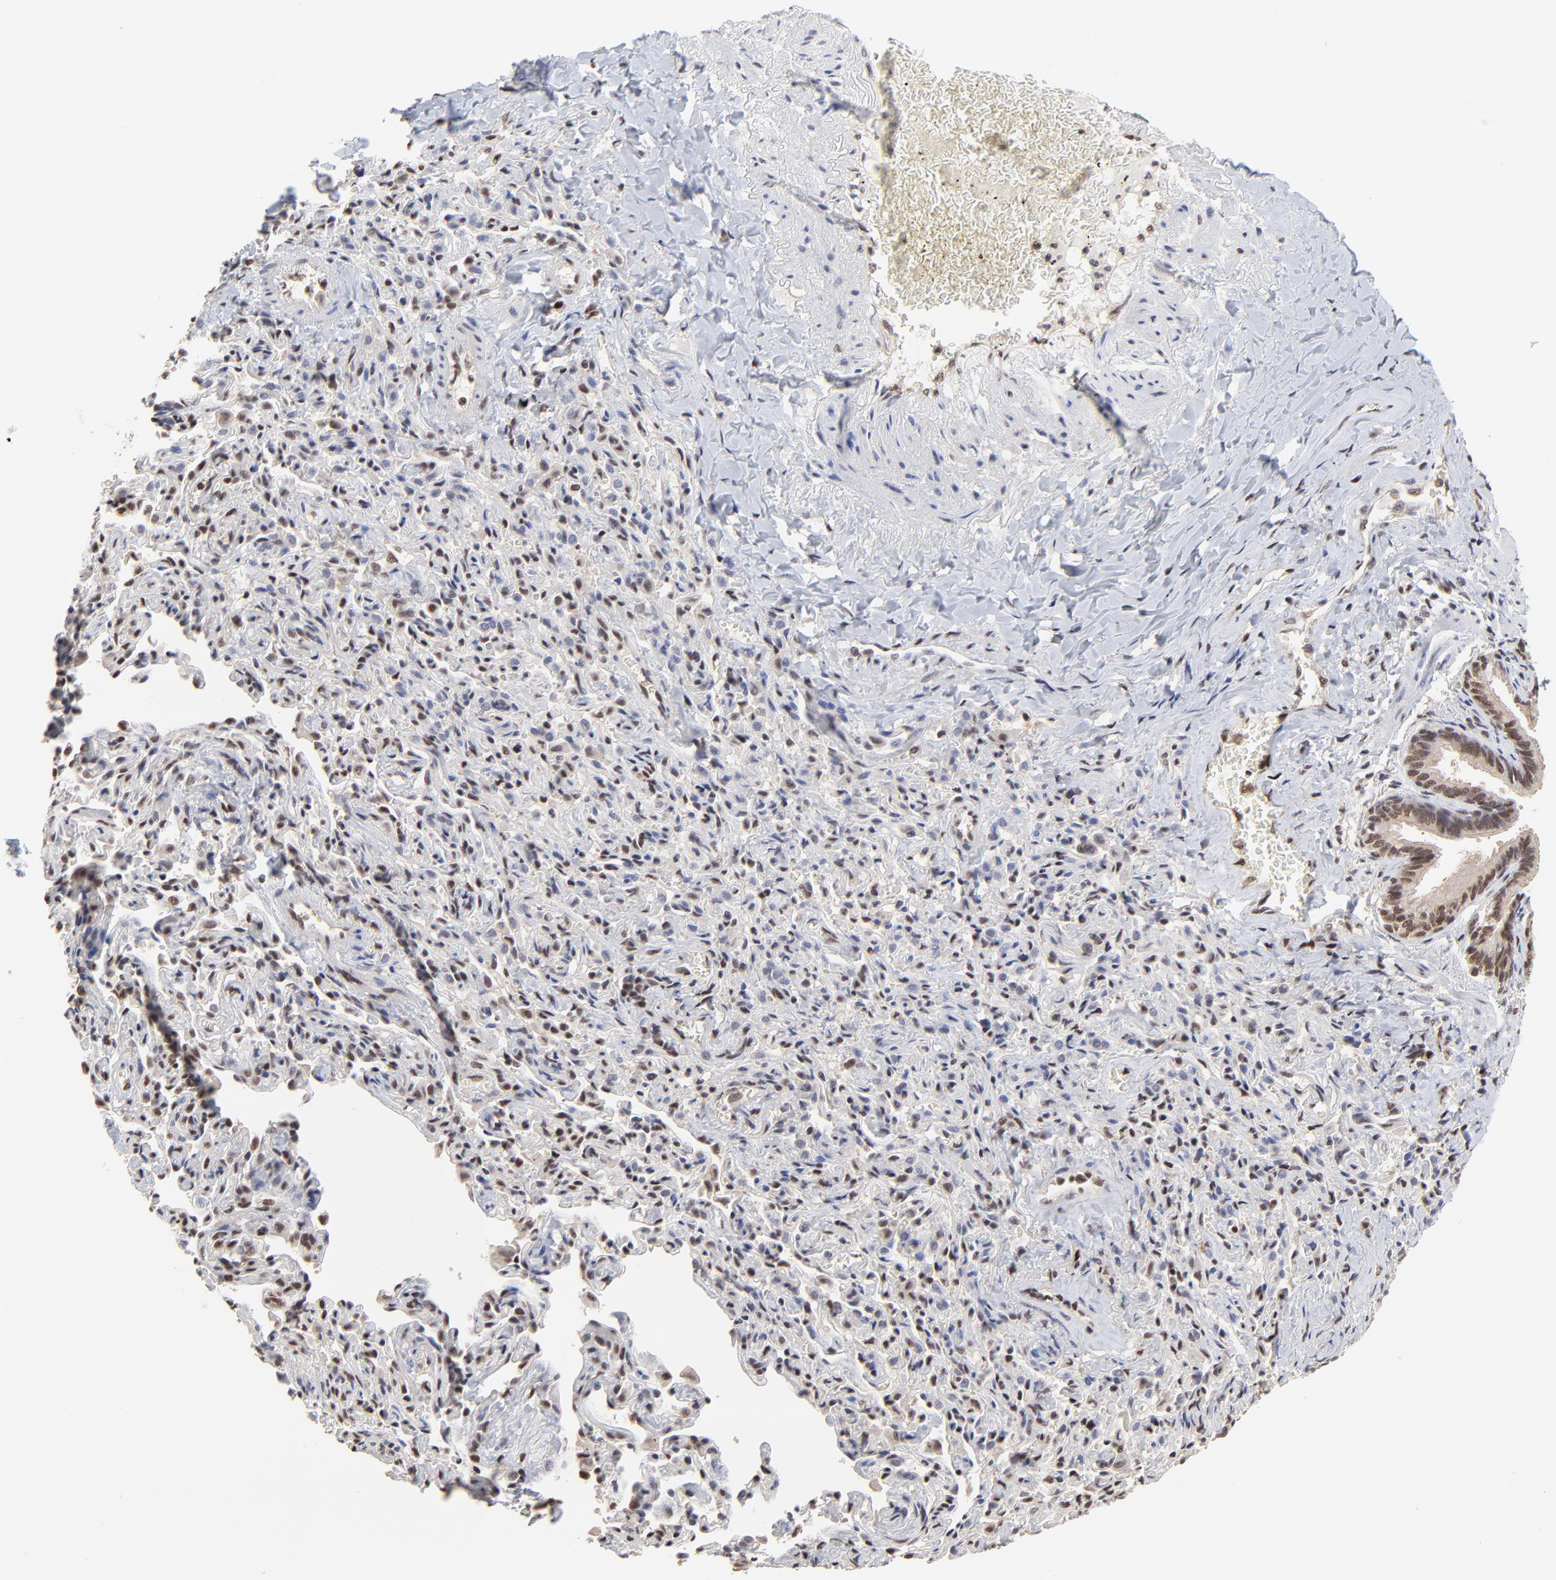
{"staining": {"intensity": "moderate", "quantity": ">75%", "location": "cytoplasmic/membranous,nuclear"}, "tissue": "bronchus", "cell_type": "Respiratory epithelial cells", "image_type": "normal", "snomed": [{"axis": "morphology", "description": "Normal tissue, NOS"}, {"axis": "topography", "description": "Lung"}], "caption": "Bronchus stained with DAB IHC demonstrates medium levels of moderate cytoplasmic/membranous,nuclear positivity in approximately >75% of respiratory epithelial cells. Nuclei are stained in blue.", "gene": "DSN1", "patient": {"sex": "male", "age": 64}}